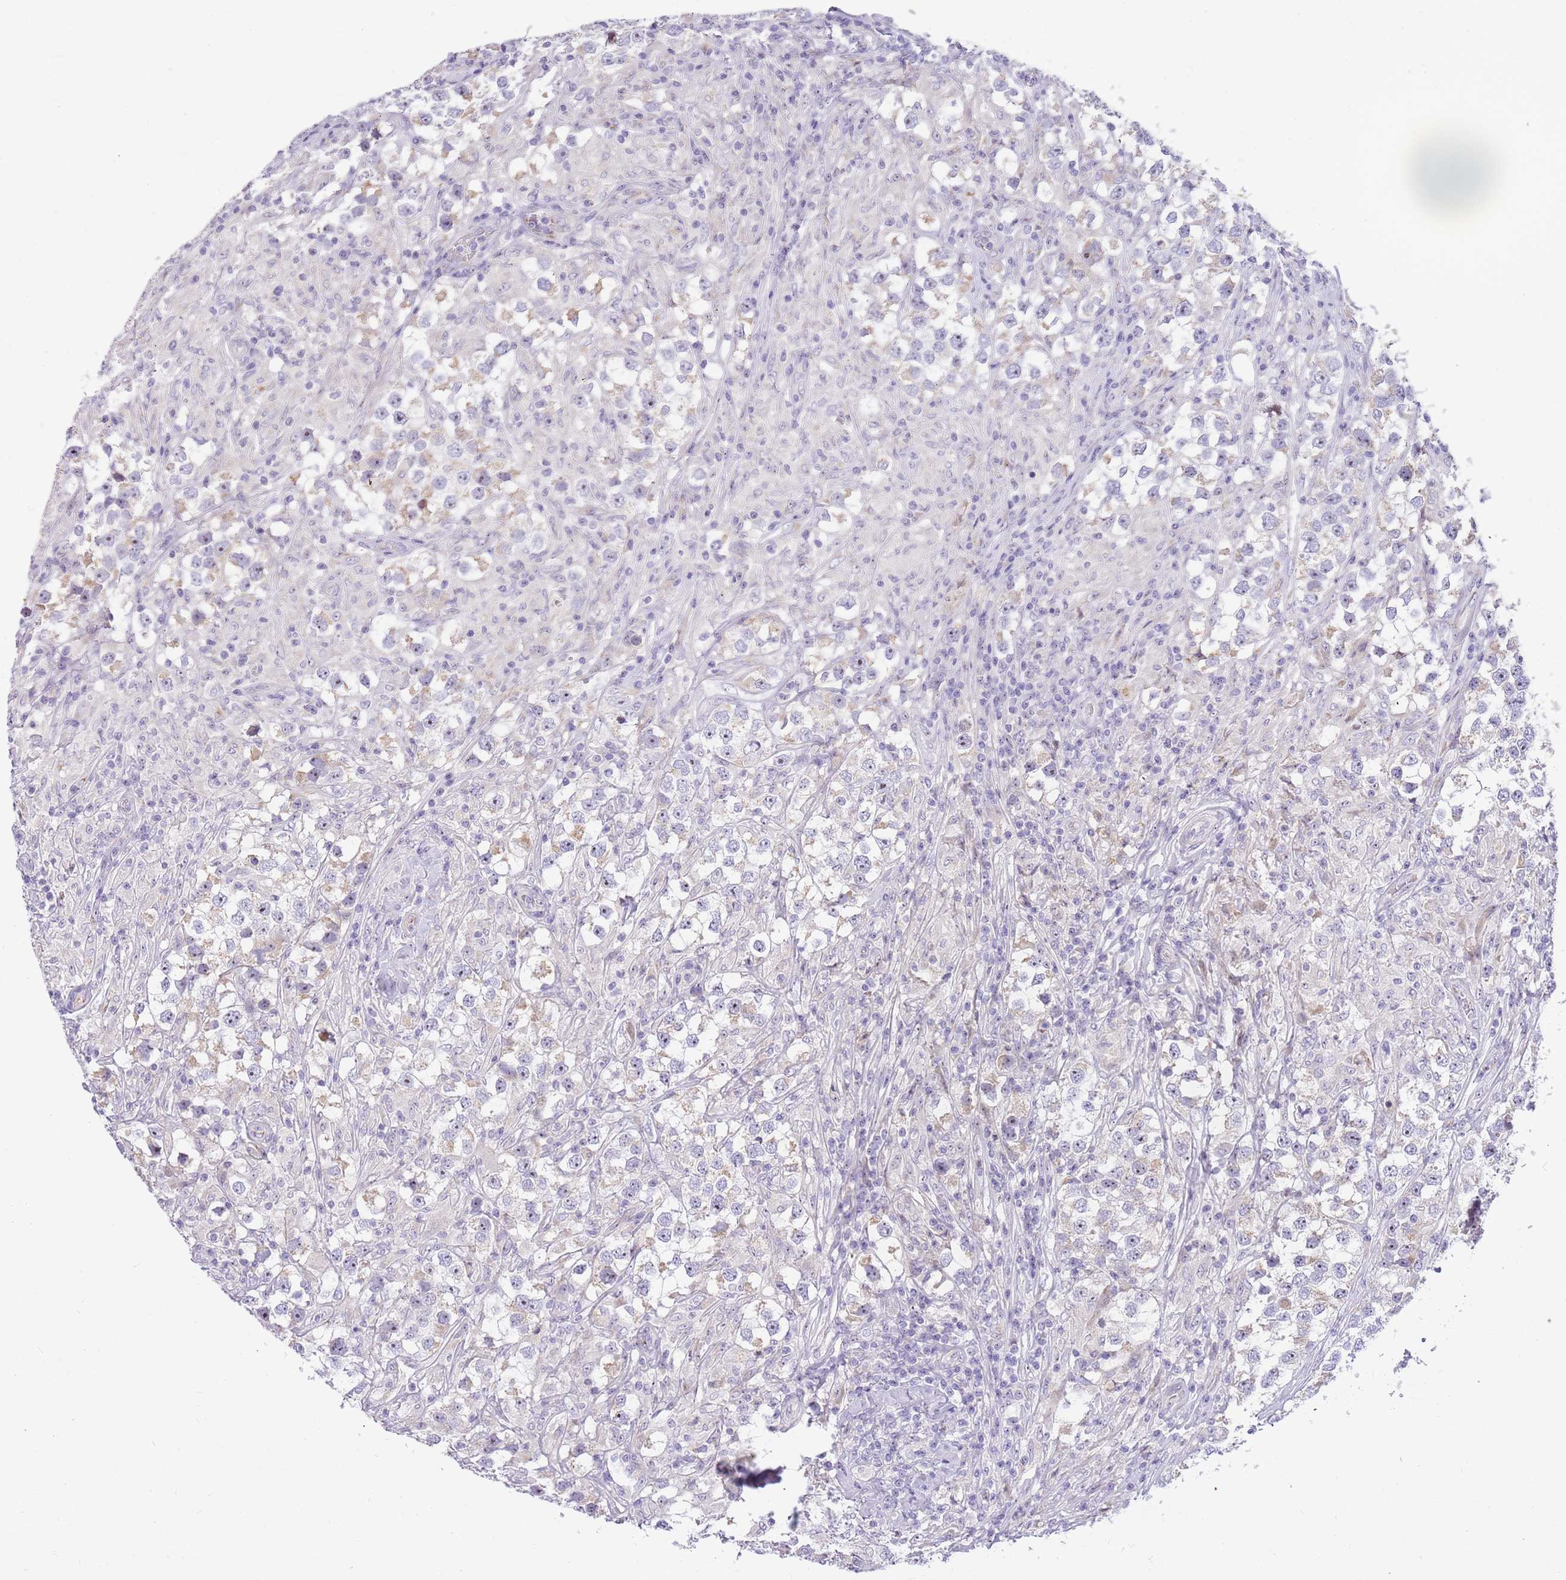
{"staining": {"intensity": "negative", "quantity": "none", "location": "none"}, "tissue": "testis cancer", "cell_type": "Tumor cells", "image_type": "cancer", "snomed": [{"axis": "morphology", "description": "Seminoma, NOS"}, {"axis": "topography", "description": "Testis"}], "caption": "IHC of testis cancer (seminoma) displays no staining in tumor cells.", "gene": "DNAJA3", "patient": {"sex": "male", "age": 46}}